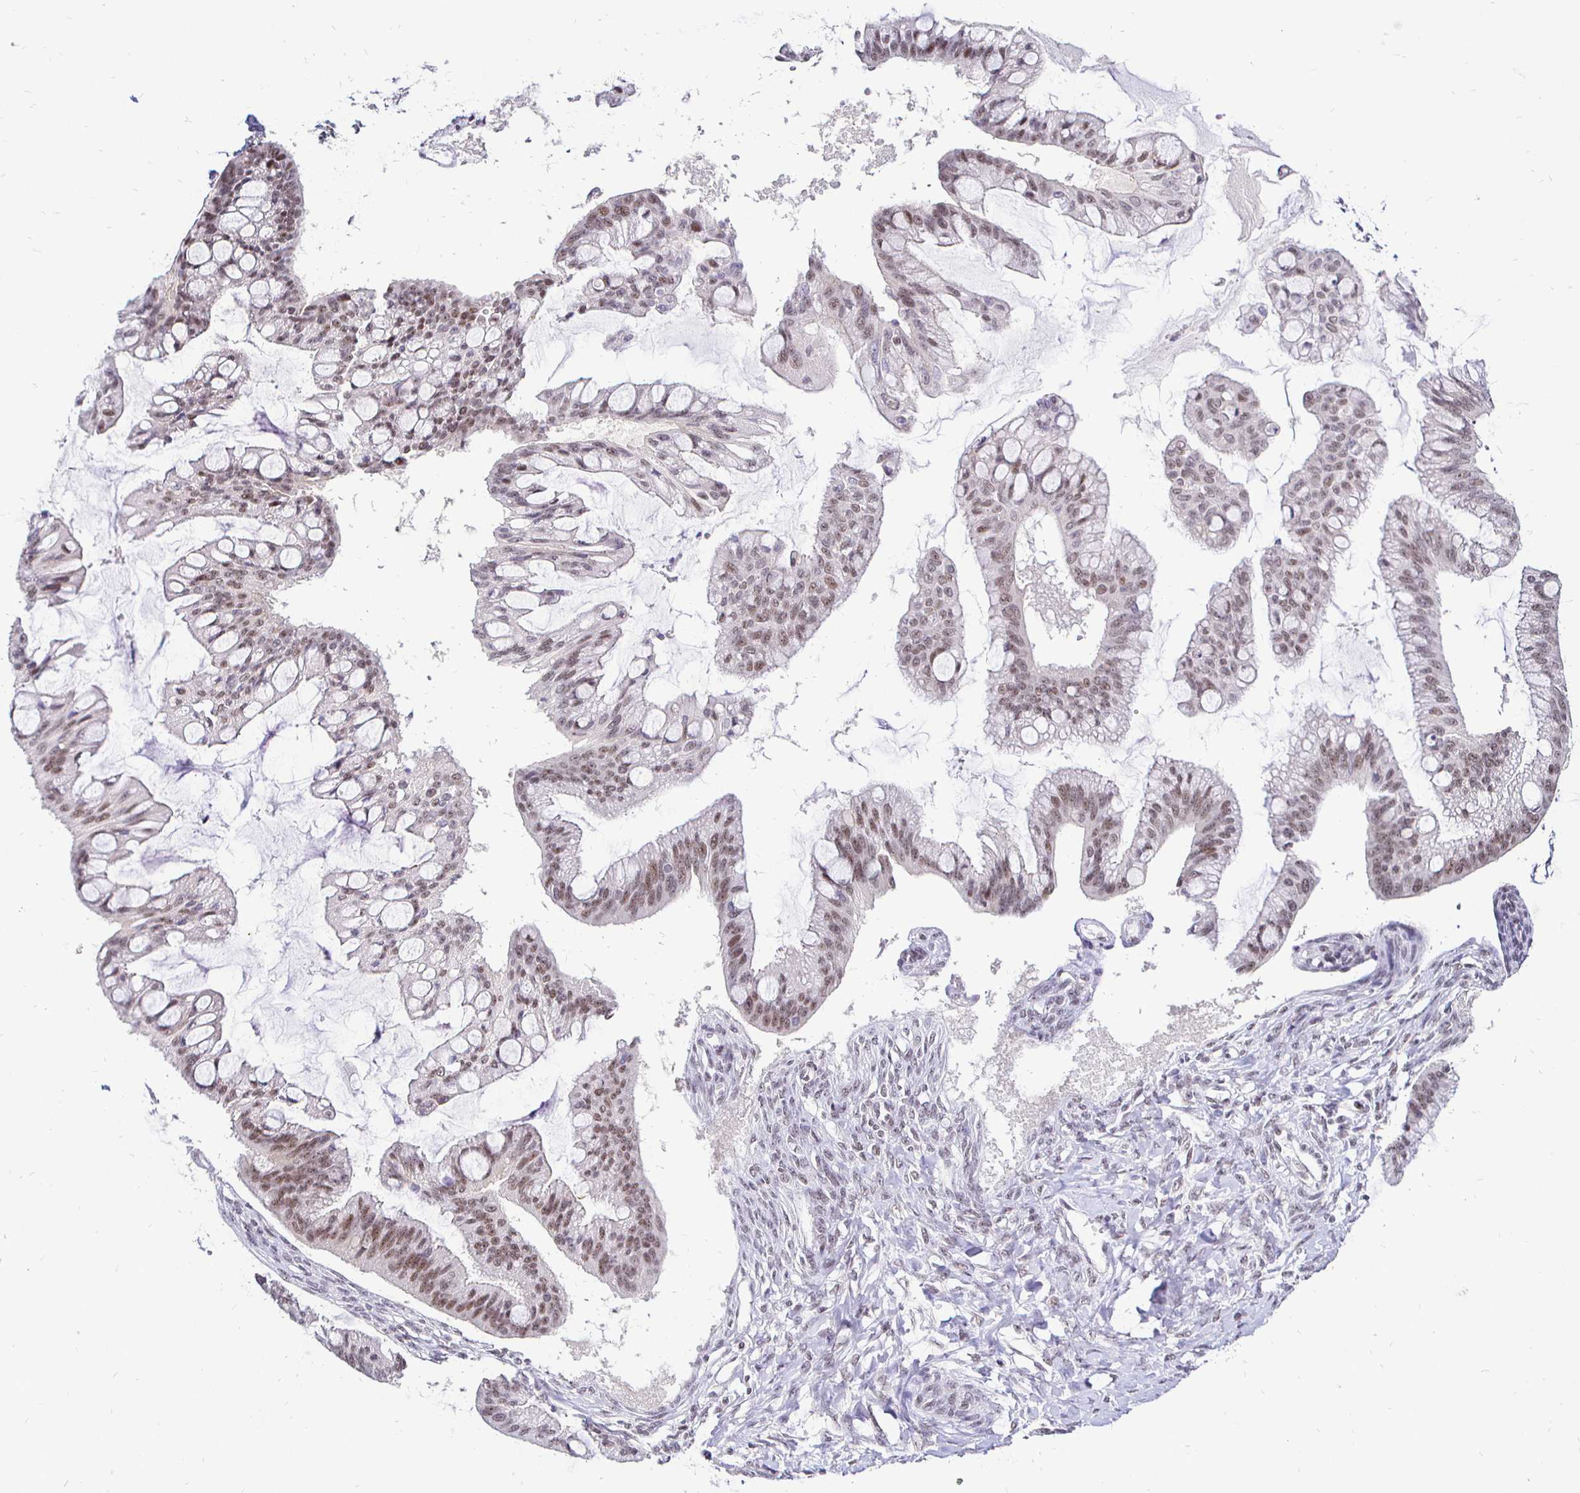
{"staining": {"intensity": "moderate", "quantity": ">75%", "location": "nuclear"}, "tissue": "ovarian cancer", "cell_type": "Tumor cells", "image_type": "cancer", "snomed": [{"axis": "morphology", "description": "Cystadenocarcinoma, mucinous, NOS"}, {"axis": "topography", "description": "Ovary"}], "caption": "Ovarian cancer (mucinous cystadenocarcinoma) stained for a protein (brown) demonstrates moderate nuclear positive staining in about >75% of tumor cells.", "gene": "SIN3A", "patient": {"sex": "female", "age": 73}}